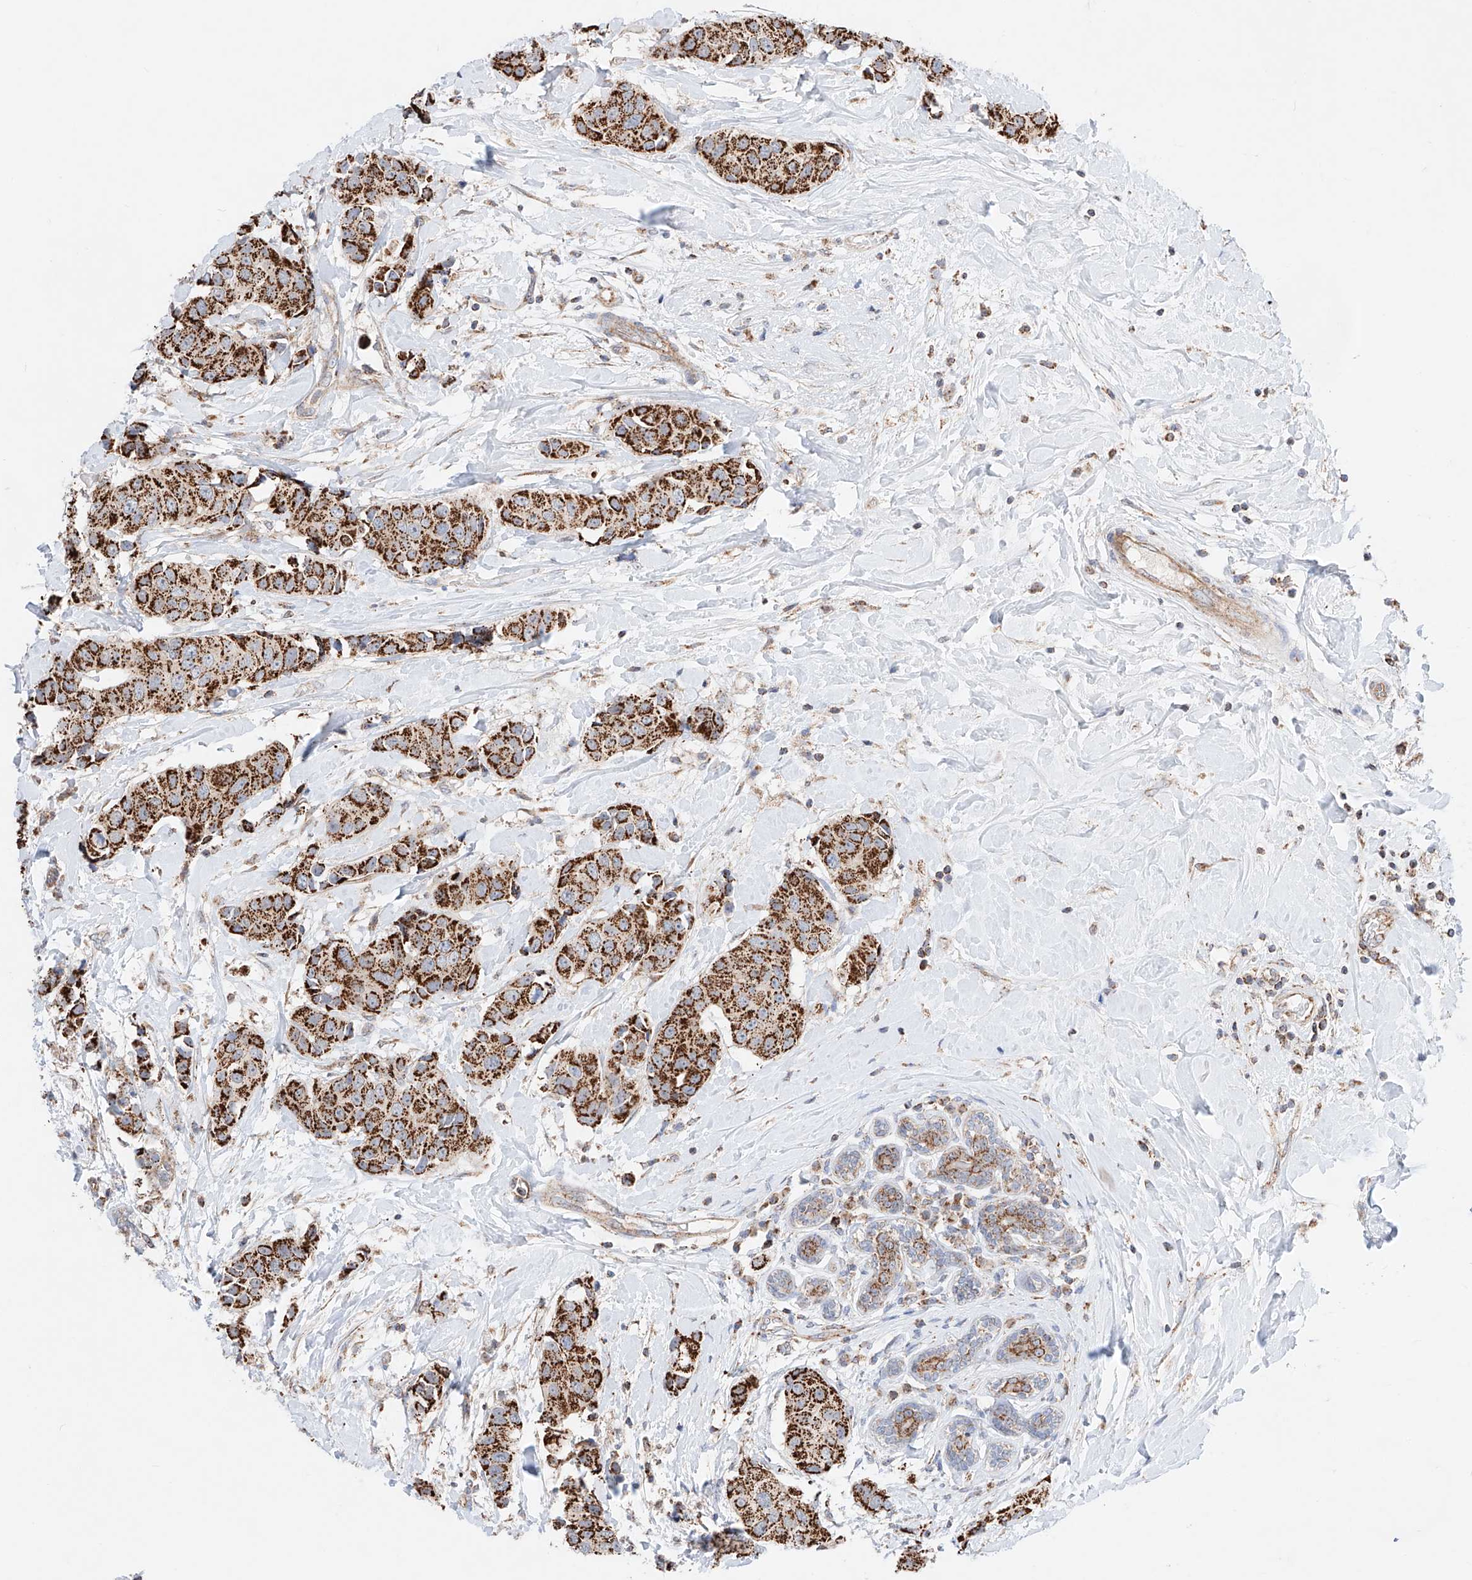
{"staining": {"intensity": "strong", "quantity": ">75%", "location": "cytoplasmic/membranous"}, "tissue": "breast cancer", "cell_type": "Tumor cells", "image_type": "cancer", "snomed": [{"axis": "morphology", "description": "Normal tissue, NOS"}, {"axis": "morphology", "description": "Duct carcinoma"}, {"axis": "topography", "description": "Breast"}], "caption": "The immunohistochemical stain shows strong cytoplasmic/membranous expression in tumor cells of invasive ductal carcinoma (breast) tissue. The protein of interest is stained brown, and the nuclei are stained in blue (DAB (3,3'-diaminobenzidine) IHC with brightfield microscopy, high magnification).", "gene": "KTI12", "patient": {"sex": "female", "age": 39}}